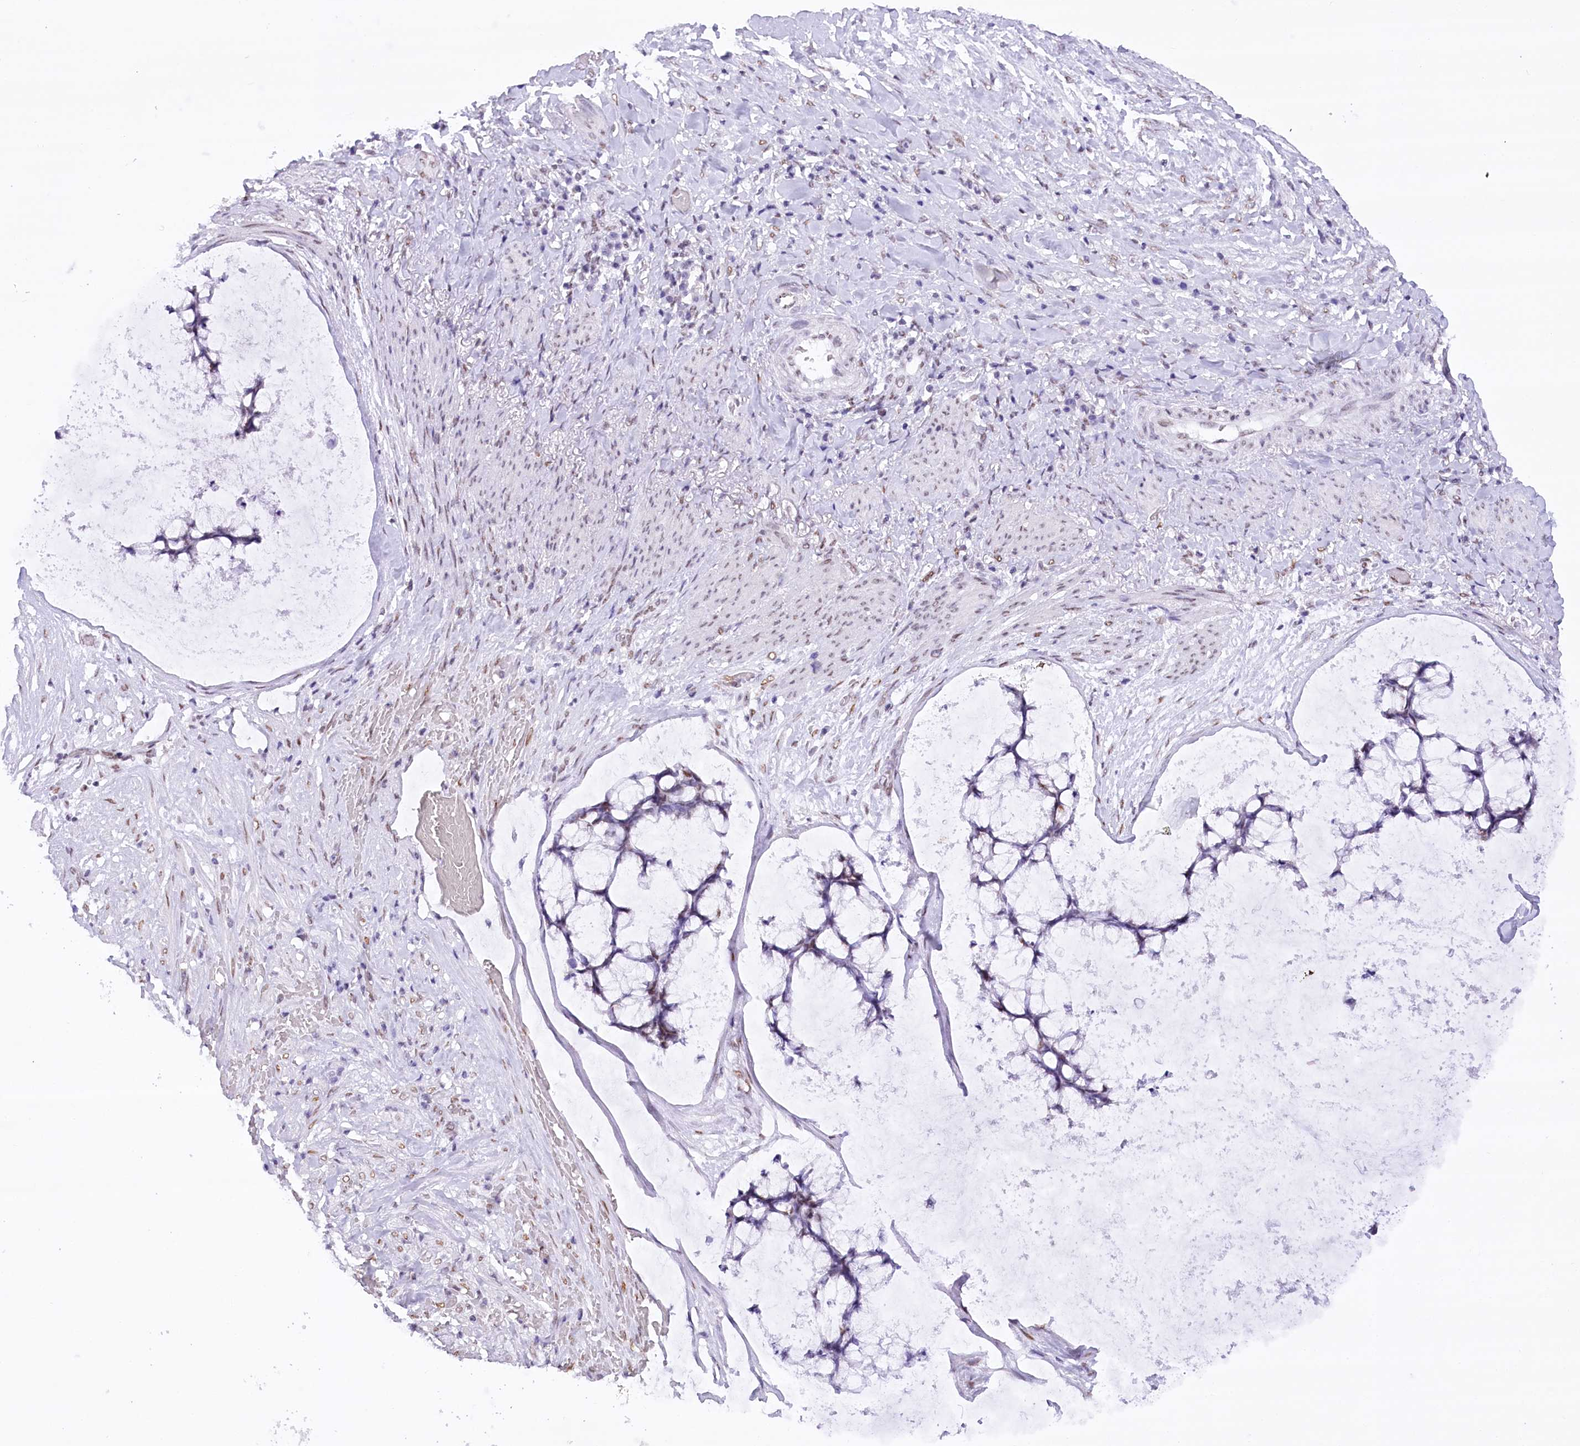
{"staining": {"intensity": "negative", "quantity": "none", "location": "none"}, "tissue": "ovarian cancer", "cell_type": "Tumor cells", "image_type": "cancer", "snomed": [{"axis": "morphology", "description": "Cystadenocarcinoma, mucinous, NOS"}, {"axis": "topography", "description": "Ovary"}], "caption": "Image shows no protein staining in tumor cells of ovarian mucinous cystadenocarcinoma tissue.", "gene": "HNRNPA0", "patient": {"sex": "female", "age": 42}}